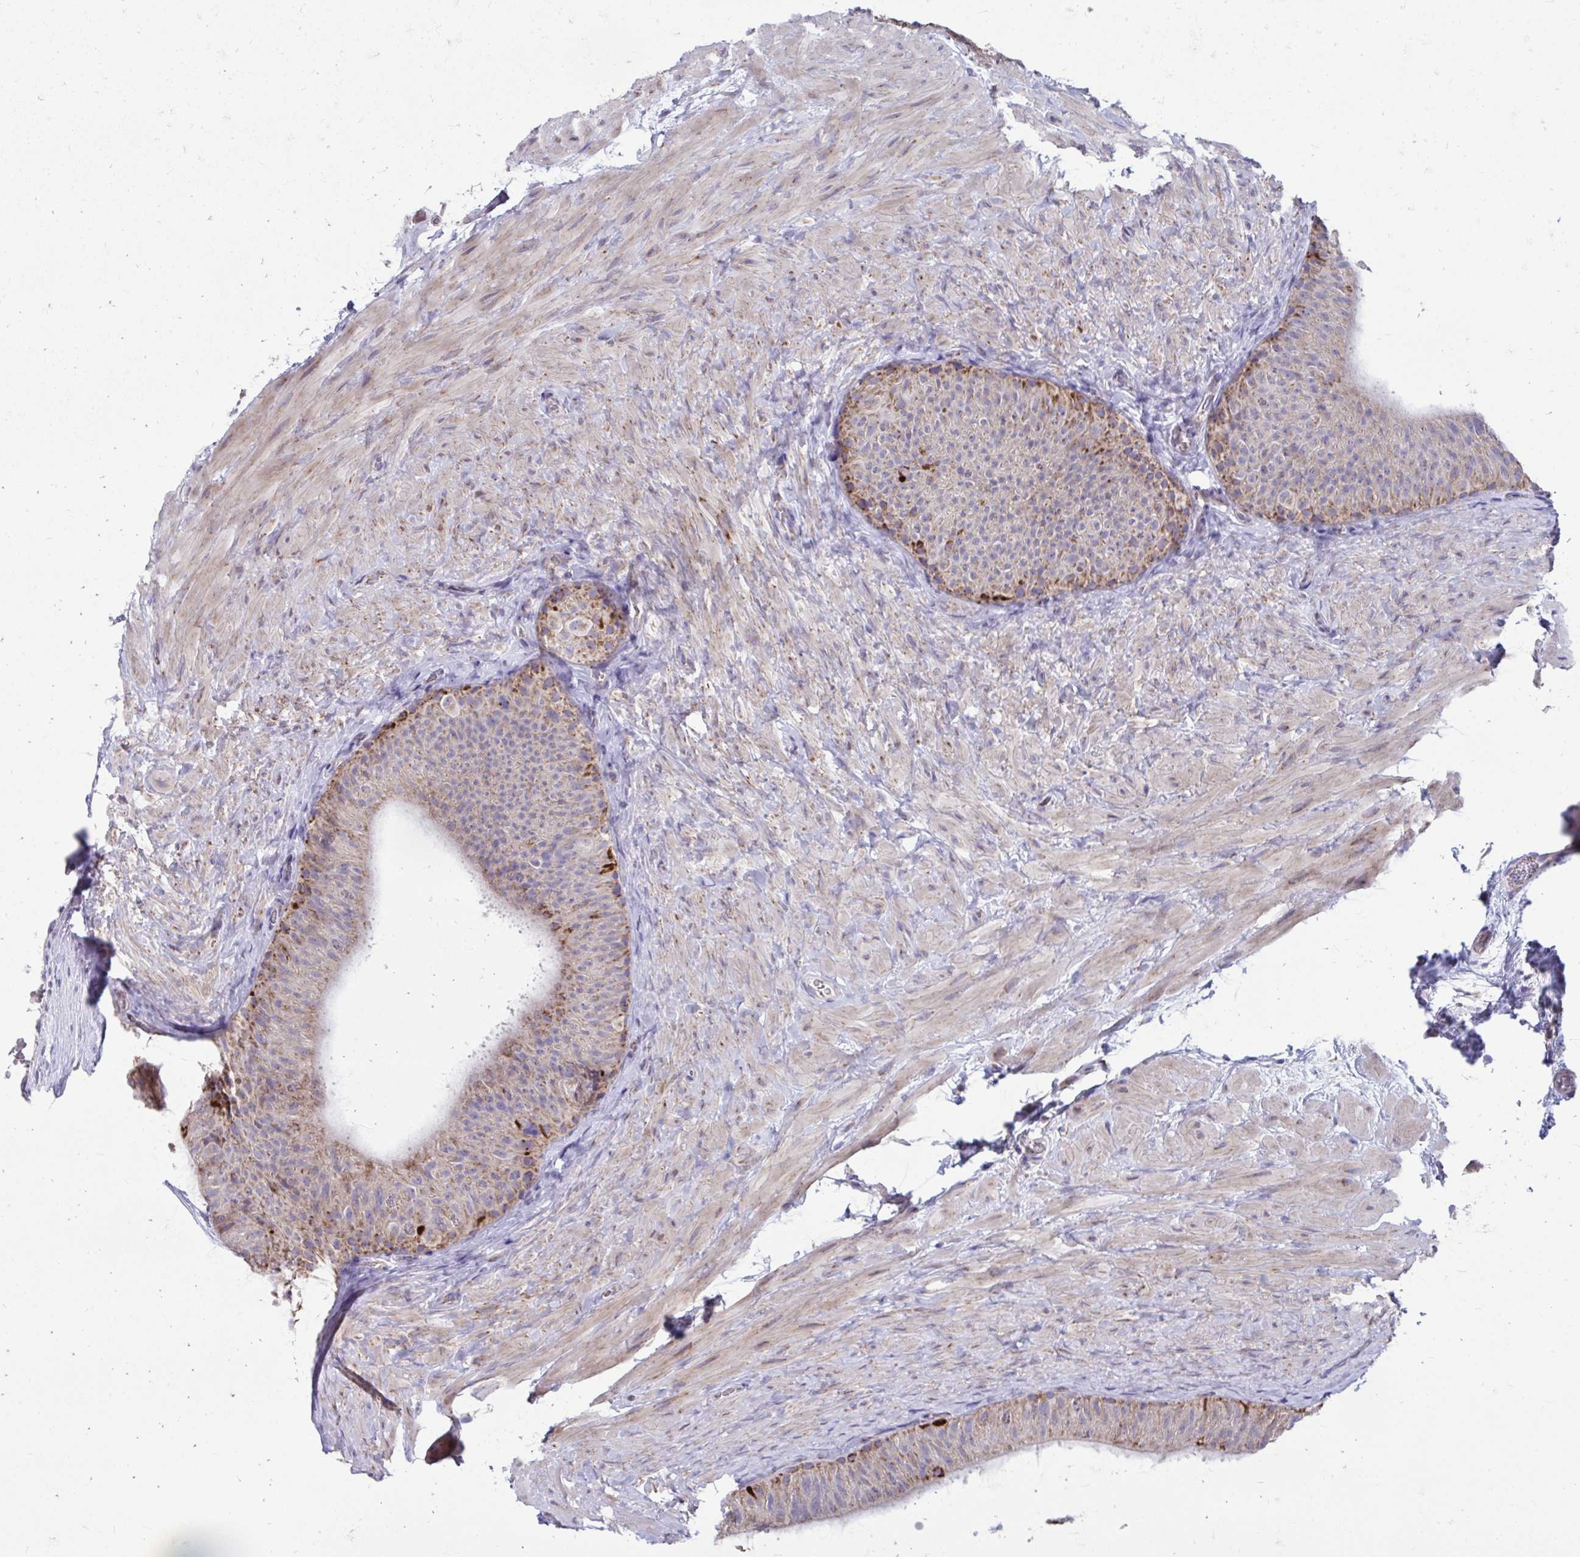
{"staining": {"intensity": "moderate", "quantity": "<25%", "location": "cytoplasmic/membranous"}, "tissue": "epididymis", "cell_type": "Glandular cells", "image_type": "normal", "snomed": [{"axis": "morphology", "description": "Normal tissue, NOS"}, {"axis": "topography", "description": "Epididymis, spermatic cord, NOS"}, {"axis": "topography", "description": "Epididymis"}], "caption": "Epididymis stained for a protein (brown) reveals moderate cytoplasmic/membranous positive staining in about <25% of glandular cells.", "gene": "LINGO4", "patient": {"sex": "male", "age": 31}}